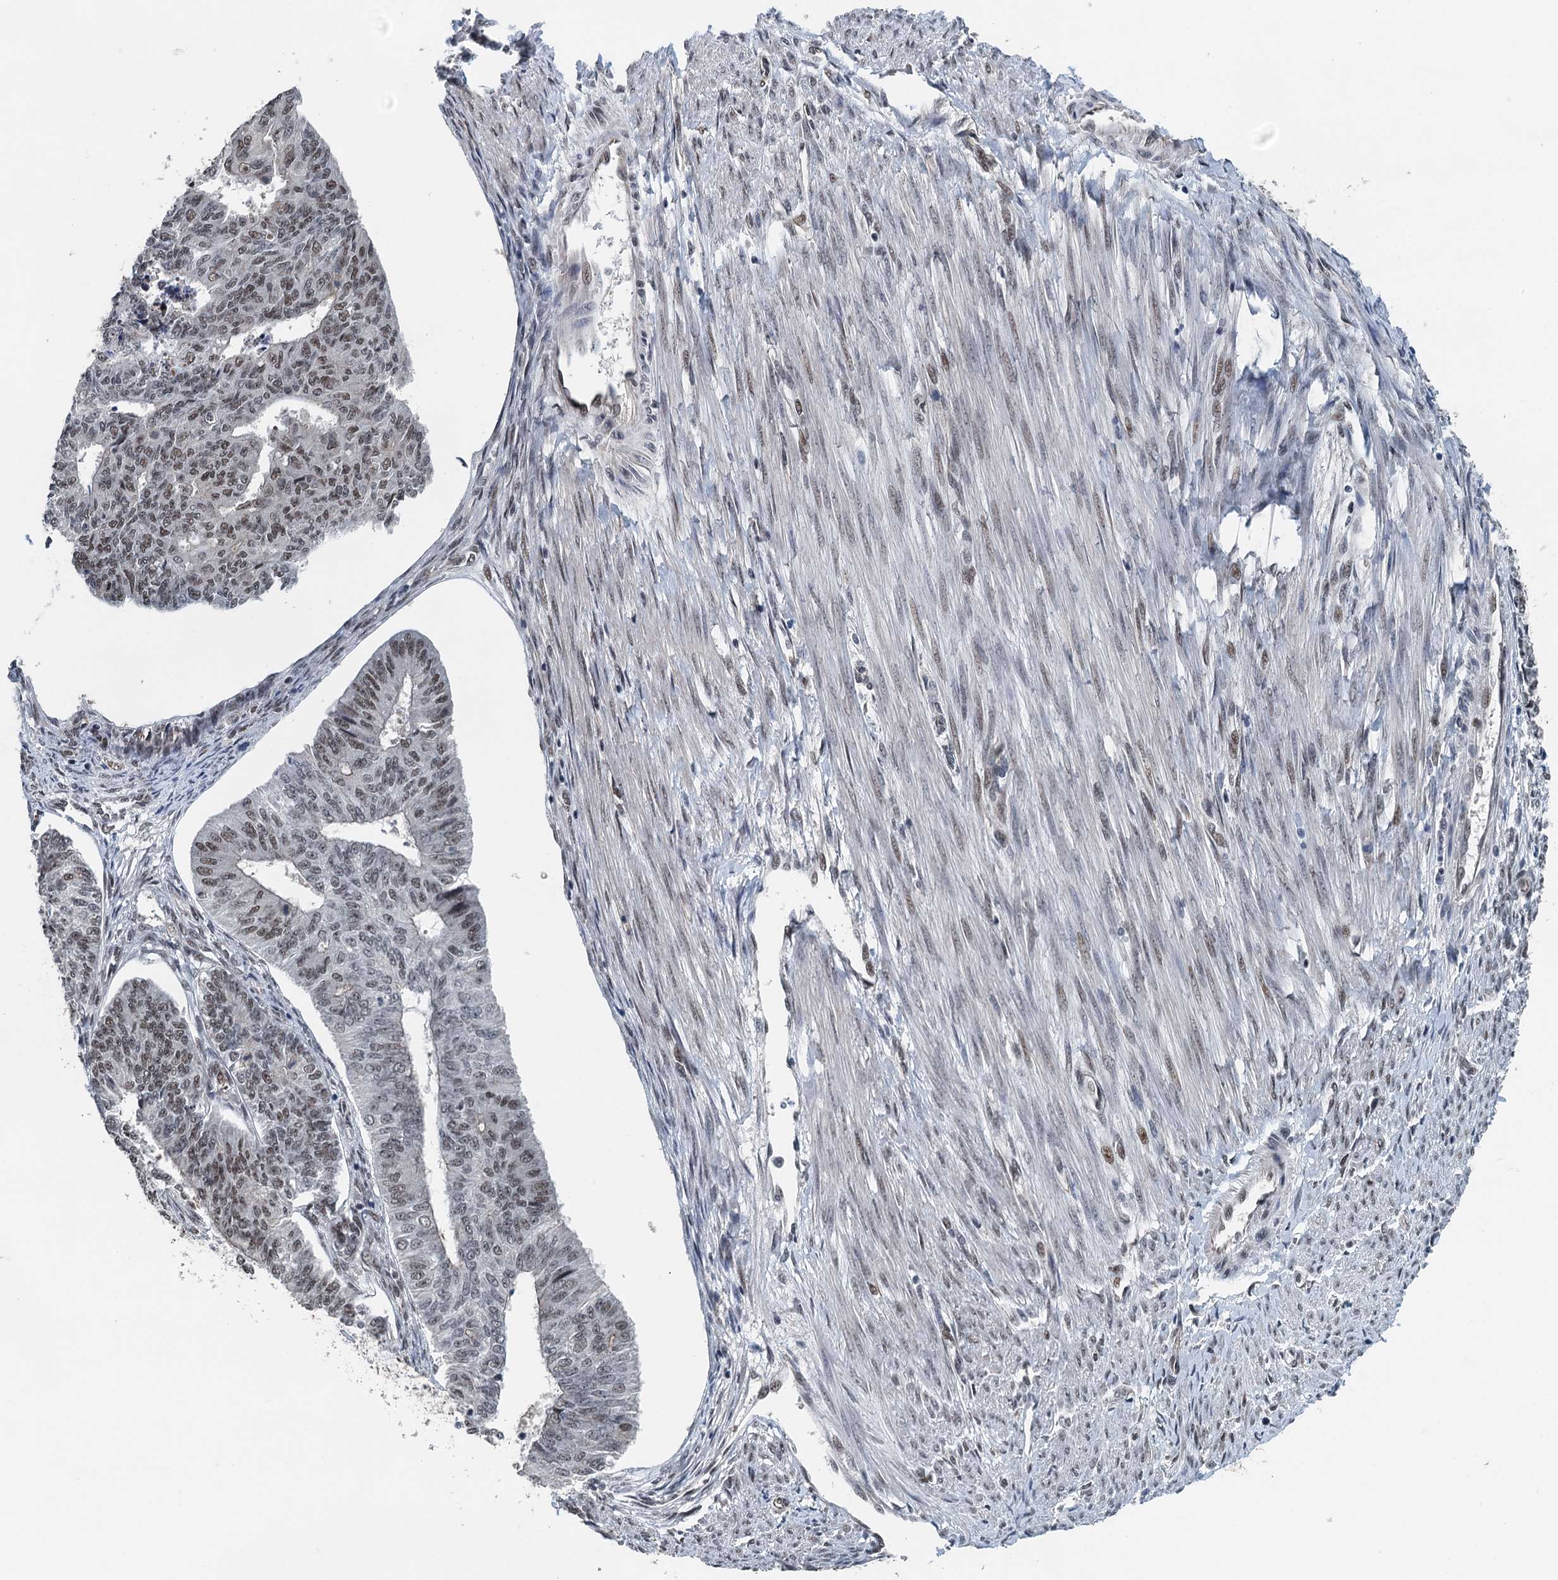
{"staining": {"intensity": "moderate", "quantity": "25%-75%", "location": "nuclear"}, "tissue": "endometrial cancer", "cell_type": "Tumor cells", "image_type": "cancer", "snomed": [{"axis": "morphology", "description": "Adenocarcinoma, NOS"}, {"axis": "topography", "description": "Endometrium"}], "caption": "IHC staining of endometrial cancer (adenocarcinoma), which demonstrates medium levels of moderate nuclear positivity in about 25%-75% of tumor cells indicating moderate nuclear protein expression. The staining was performed using DAB (3,3'-diaminobenzidine) (brown) for protein detection and nuclei were counterstained in hematoxylin (blue).", "gene": "MTA3", "patient": {"sex": "female", "age": 32}}